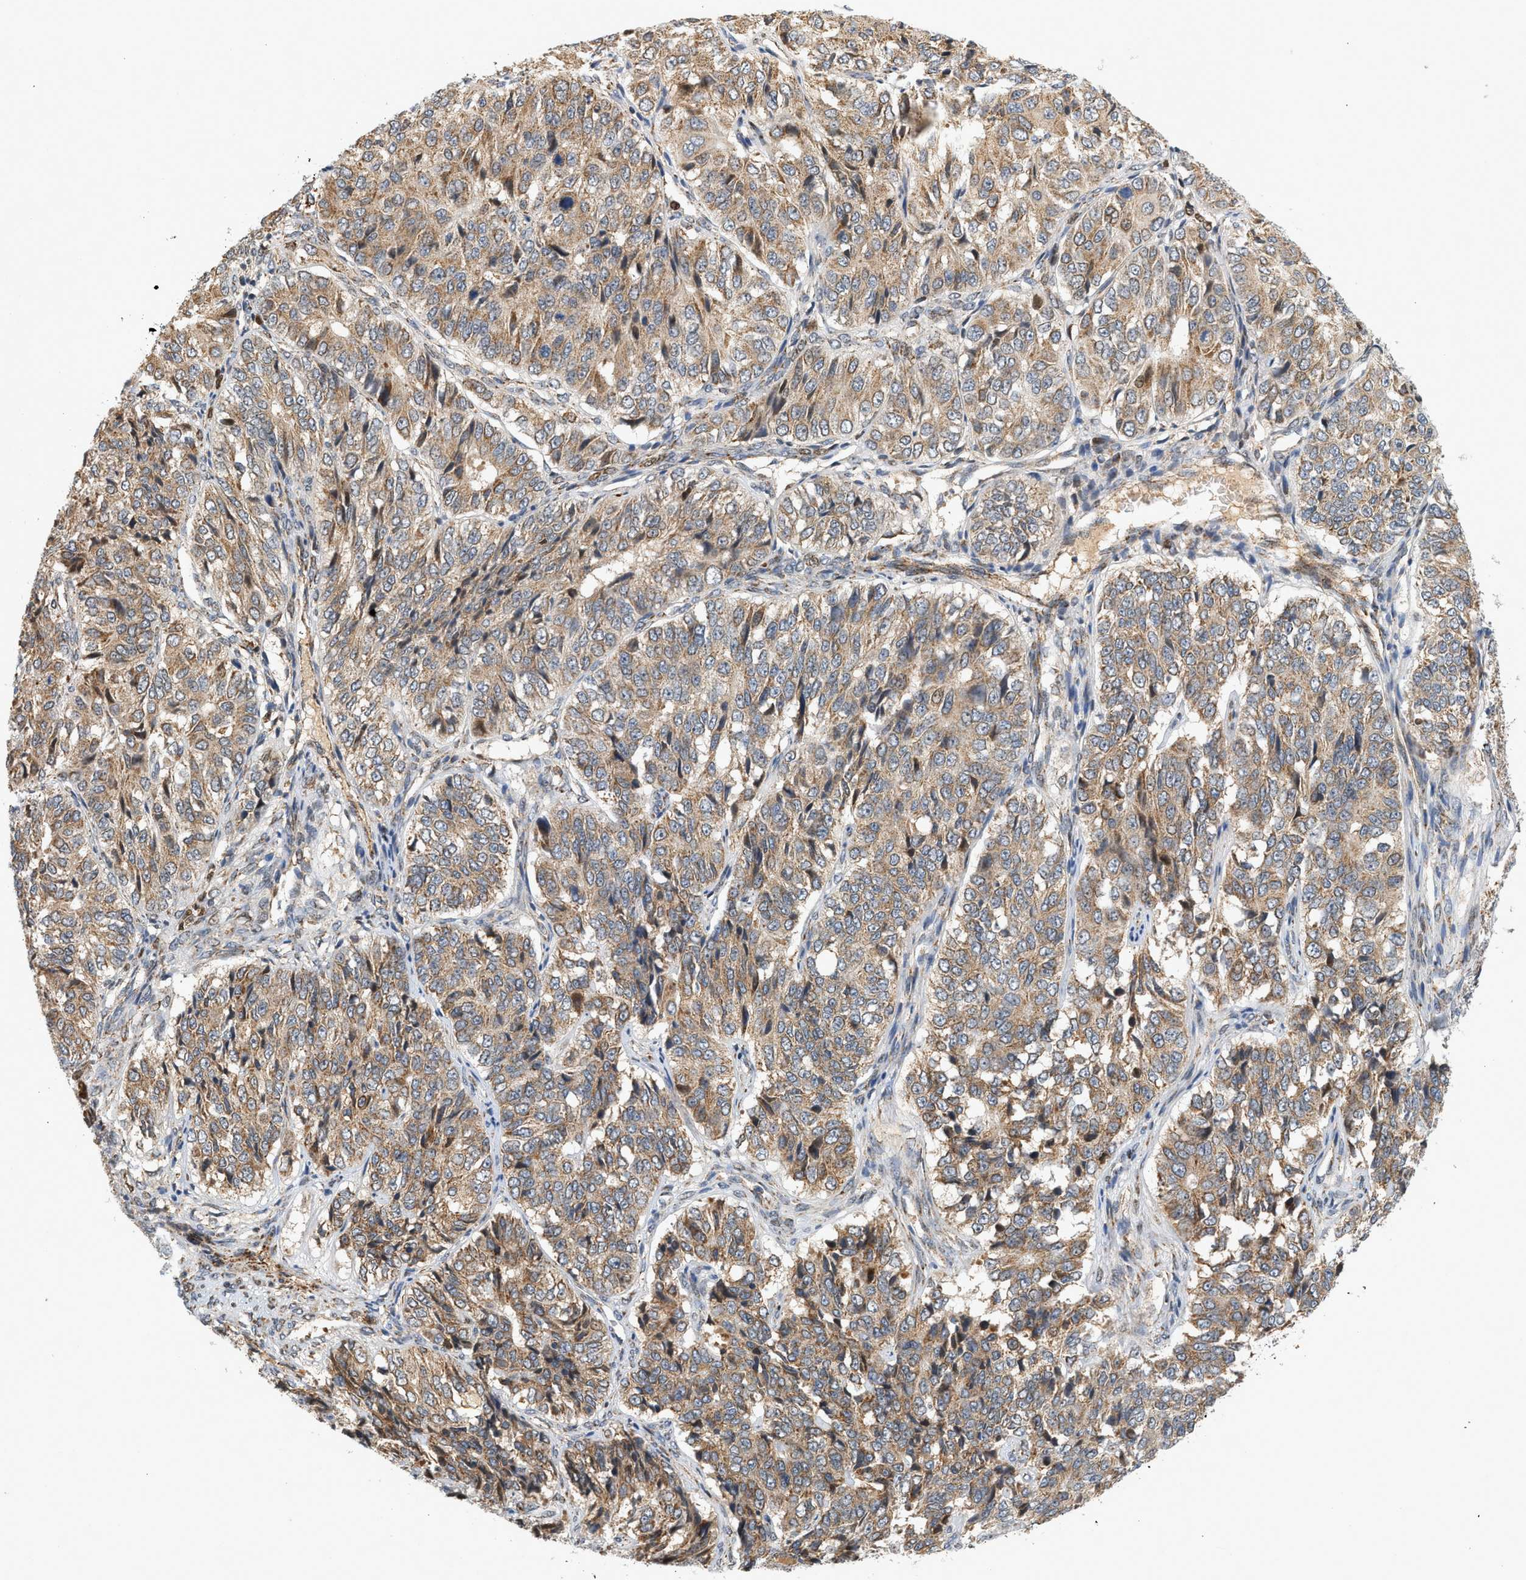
{"staining": {"intensity": "moderate", "quantity": ">75%", "location": "cytoplasmic/membranous"}, "tissue": "ovarian cancer", "cell_type": "Tumor cells", "image_type": "cancer", "snomed": [{"axis": "morphology", "description": "Carcinoma, endometroid"}, {"axis": "topography", "description": "Ovary"}], "caption": "Immunohistochemistry (IHC) micrograph of human ovarian endometroid carcinoma stained for a protein (brown), which shows medium levels of moderate cytoplasmic/membranous positivity in approximately >75% of tumor cells.", "gene": "MCU", "patient": {"sex": "female", "age": 51}}